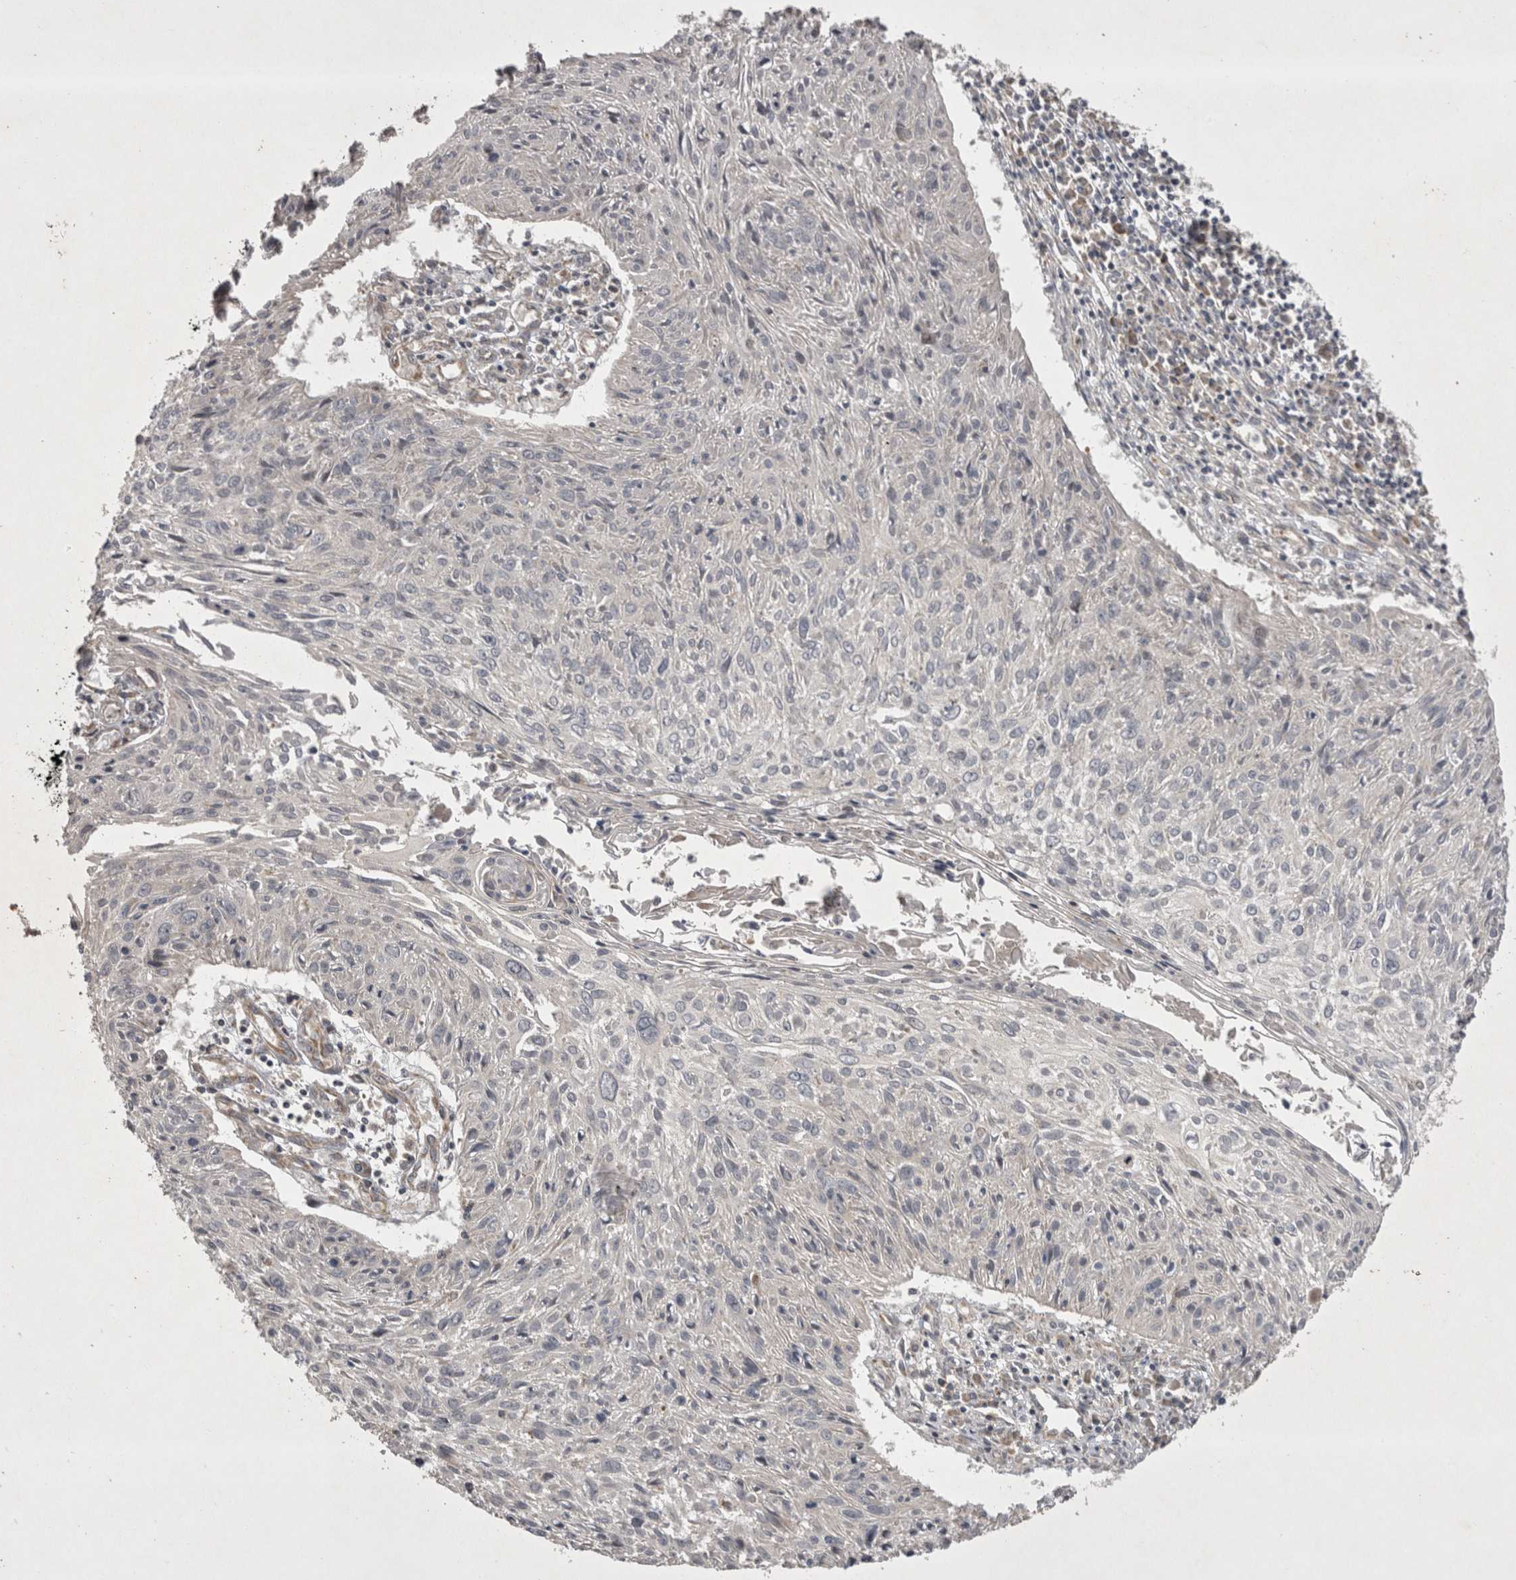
{"staining": {"intensity": "negative", "quantity": "none", "location": "none"}, "tissue": "cervical cancer", "cell_type": "Tumor cells", "image_type": "cancer", "snomed": [{"axis": "morphology", "description": "Squamous cell carcinoma, NOS"}, {"axis": "topography", "description": "Cervix"}], "caption": "Image shows no protein expression in tumor cells of cervical squamous cell carcinoma tissue. (DAB immunohistochemistry (IHC) with hematoxylin counter stain).", "gene": "TSPOAP1", "patient": {"sex": "female", "age": 51}}